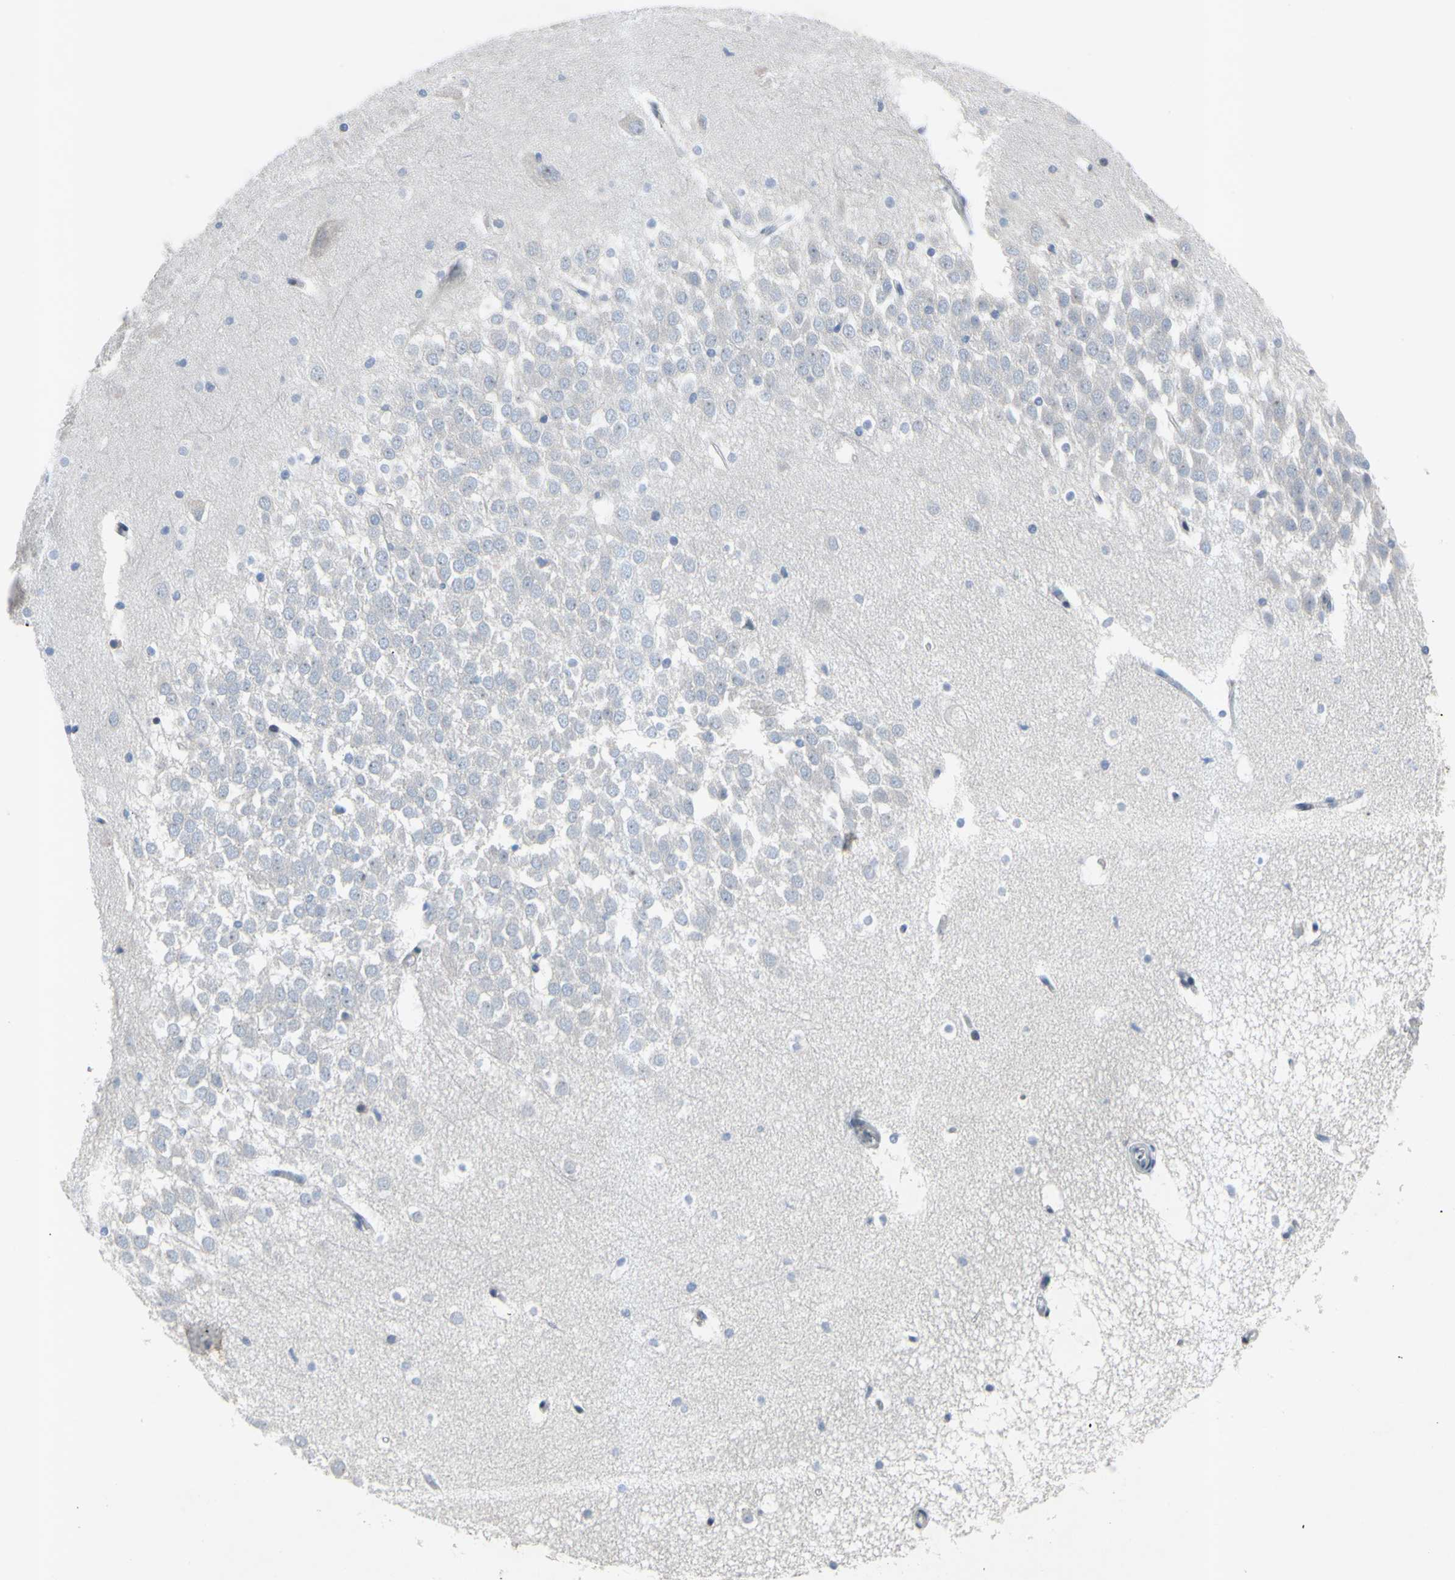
{"staining": {"intensity": "moderate", "quantity": "<25%", "location": "nuclear"}, "tissue": "hippocampus", "cell_type": "Glial cells", "image_type": "normal", "snomed": [{"axis": "morphology", "description": "Normal tissue, NOS"}, {"axis": "topography", "description": "Hippocampus"}], "caption": "Glial cells demonstrate low levels of moderate nuclear expression in about <25% of cells in benign human hippocampus.", "gene": "ARG1", "patient": {"sex": "male", "age": 45}}